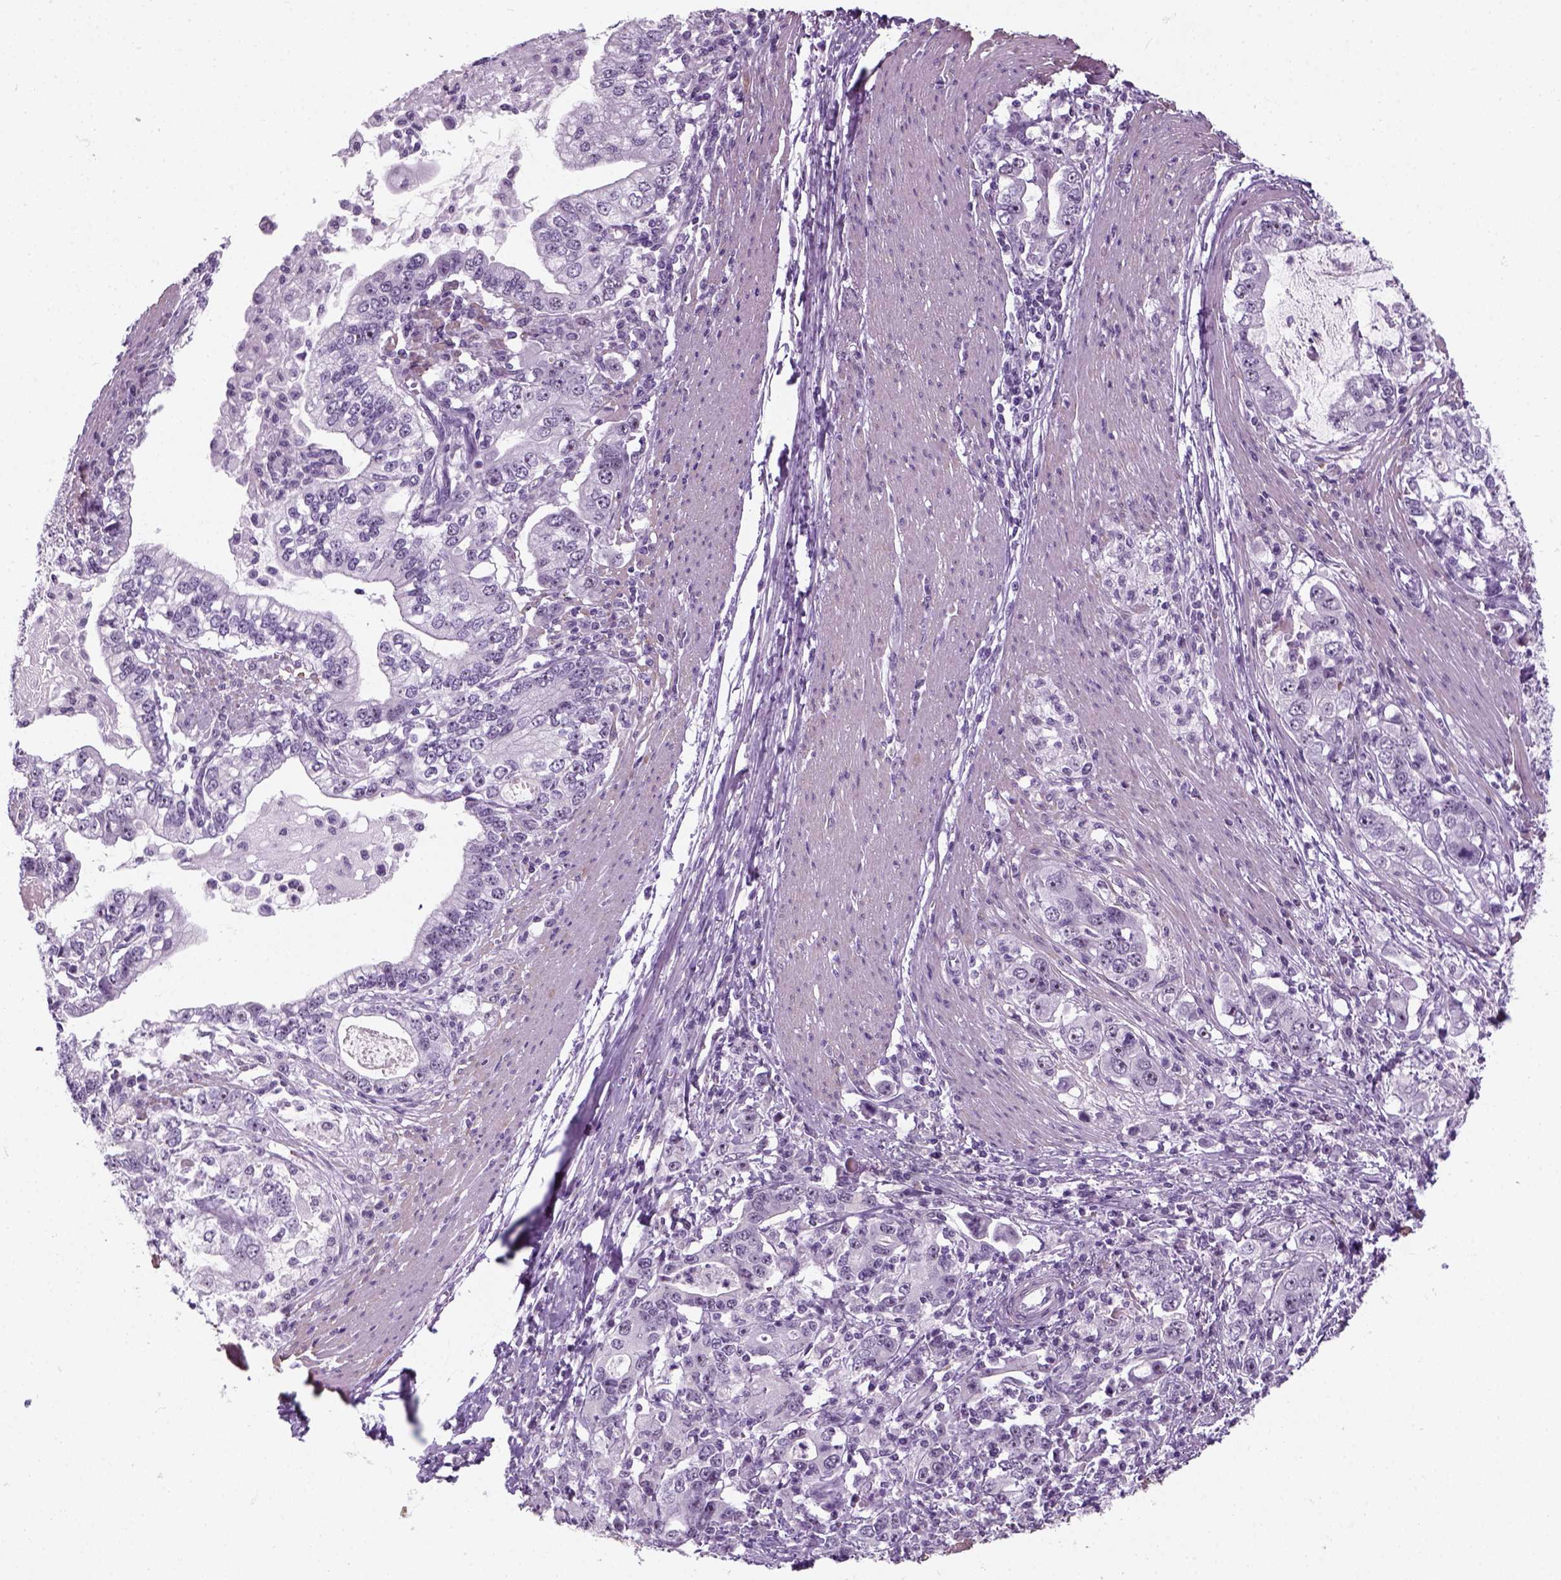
{"staining": {"intensity": "negative", "quantity": "none", "location": "none"}, "tissue": "stomach cancer", "cell_type": "Tumor cells", "image_type": "cancer", "snomed": [{"axis": "morphology", "description": "Adenocarcinoma, NOS"}, {"axis": "topography", "description": "Stomach, lower"}], "caption": "Stomach cancer (adenocarcinoma) was stained to show a protein in brown. There is no significant expression in tumor cells.", "gene": "ZNF865", "patient": {"sex": "female", "age": 72}}